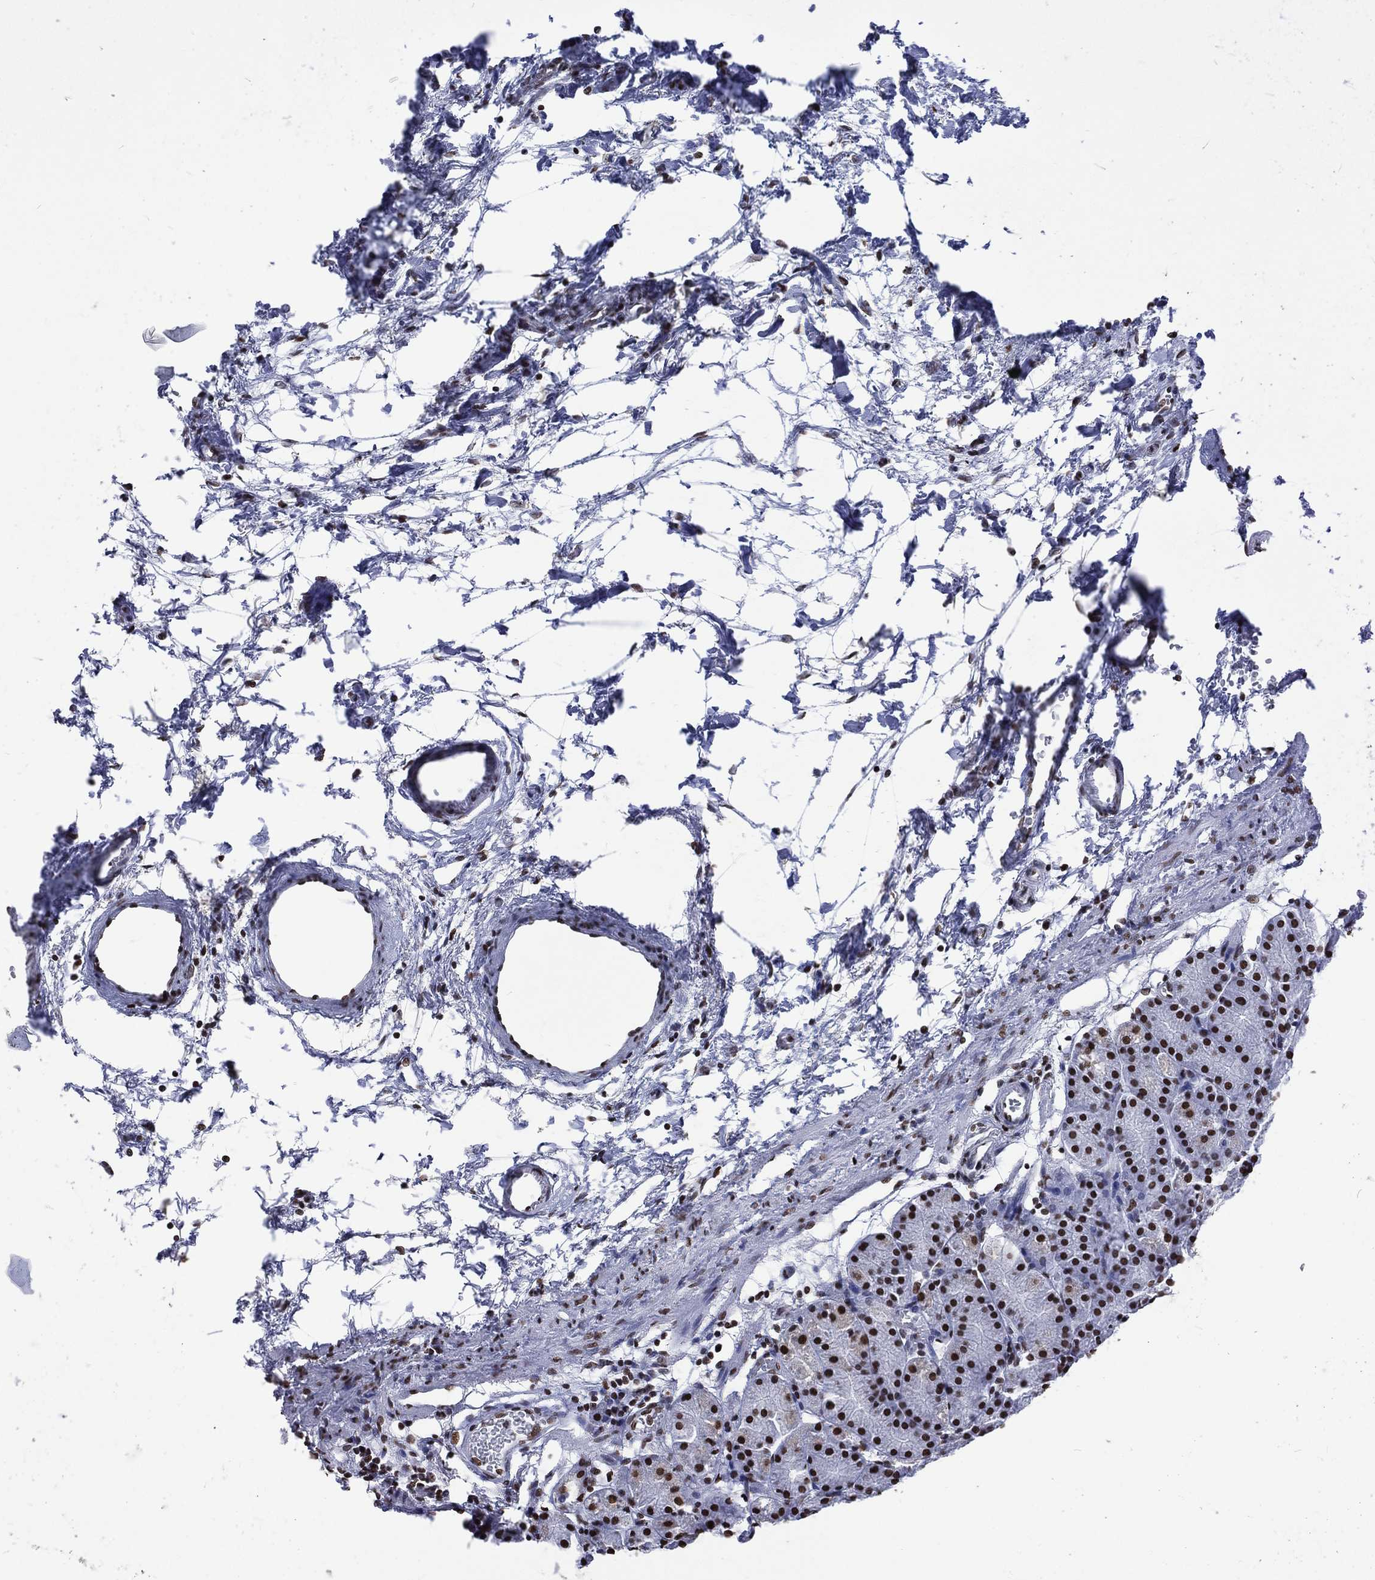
{"staining": {"intensity": "strong", "quantity": "25%-75%", "location": "nuclear"}, "tissue": "stomach", "cell_type": "Glandular cells", "image_type": "normal", "snomed": [{"axis": "morphology", "description": "Normal tissue, NOS"}, {"axis": "morphology", "description": "Adenocarcinoma, NOS"}, {"axis": "topography", "description": "Stomach"}], "caption": "Stomach stained with immunohistochemistry demonstrates strong nuclear staining in approximately 25%-75% of glandular cells.", "gene": "RETREG2", "patient": {"sex": "female", "age": 81}}